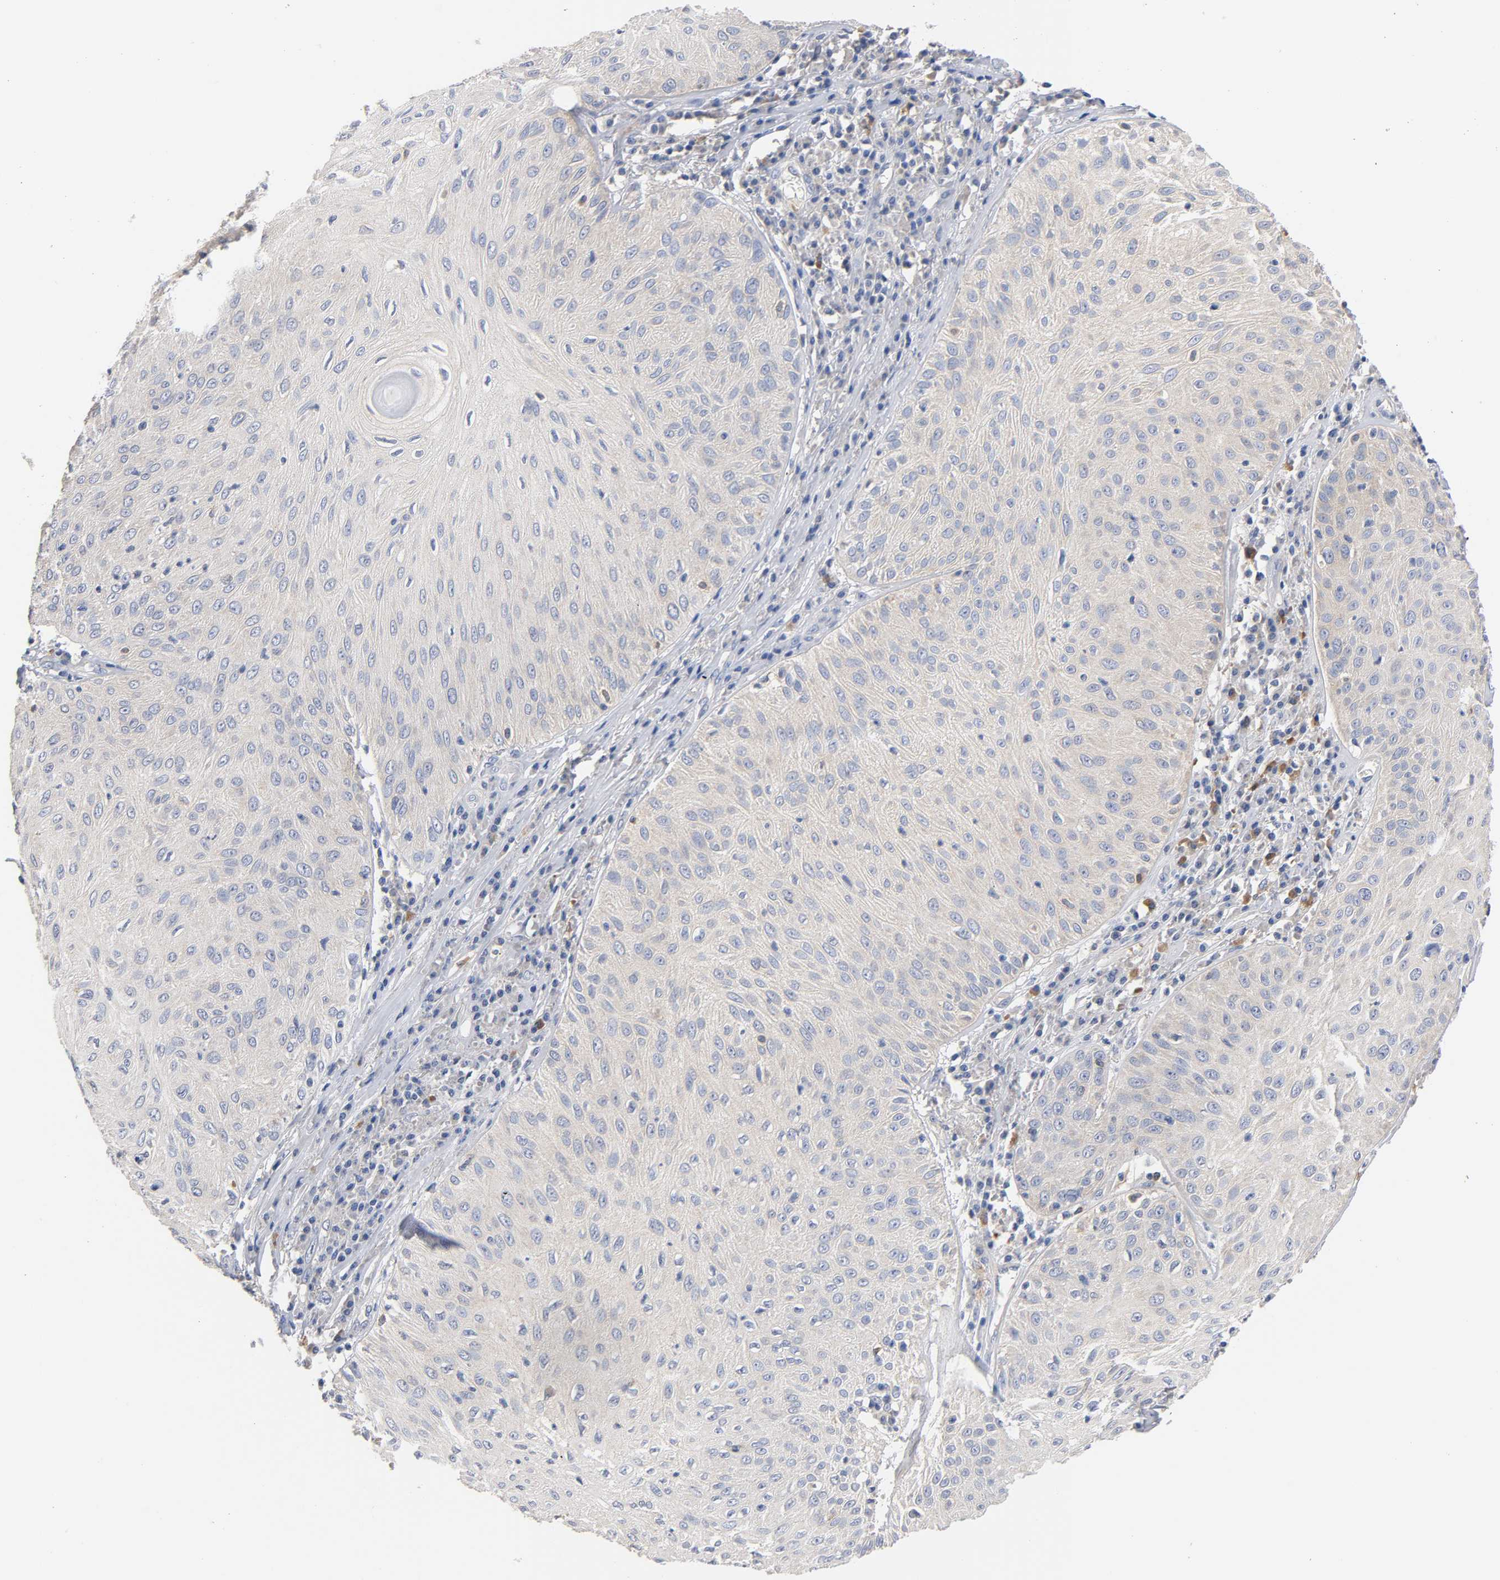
{"staining": {"intensity": "moderate", "quantity": ">75%", "location": "cytoplasmic/membranous"}, "tissue": "skin cancer", "cell_type": "Tumor cells", "image_type": "cancer", "snomed": [{"axis": "morphology", "description": "Squamous cell carcinoma, NOS"}, {"axis": "topography", "description": "Skin"}], "caption": "The immunohistochemical stain highlights moderate cytoplasmic/membranous positivity in tumor cells of squamous cell carcinoma (skin) tissue.", "gene": "MALT1", "patient": {"sex": "male", "age": 65}}